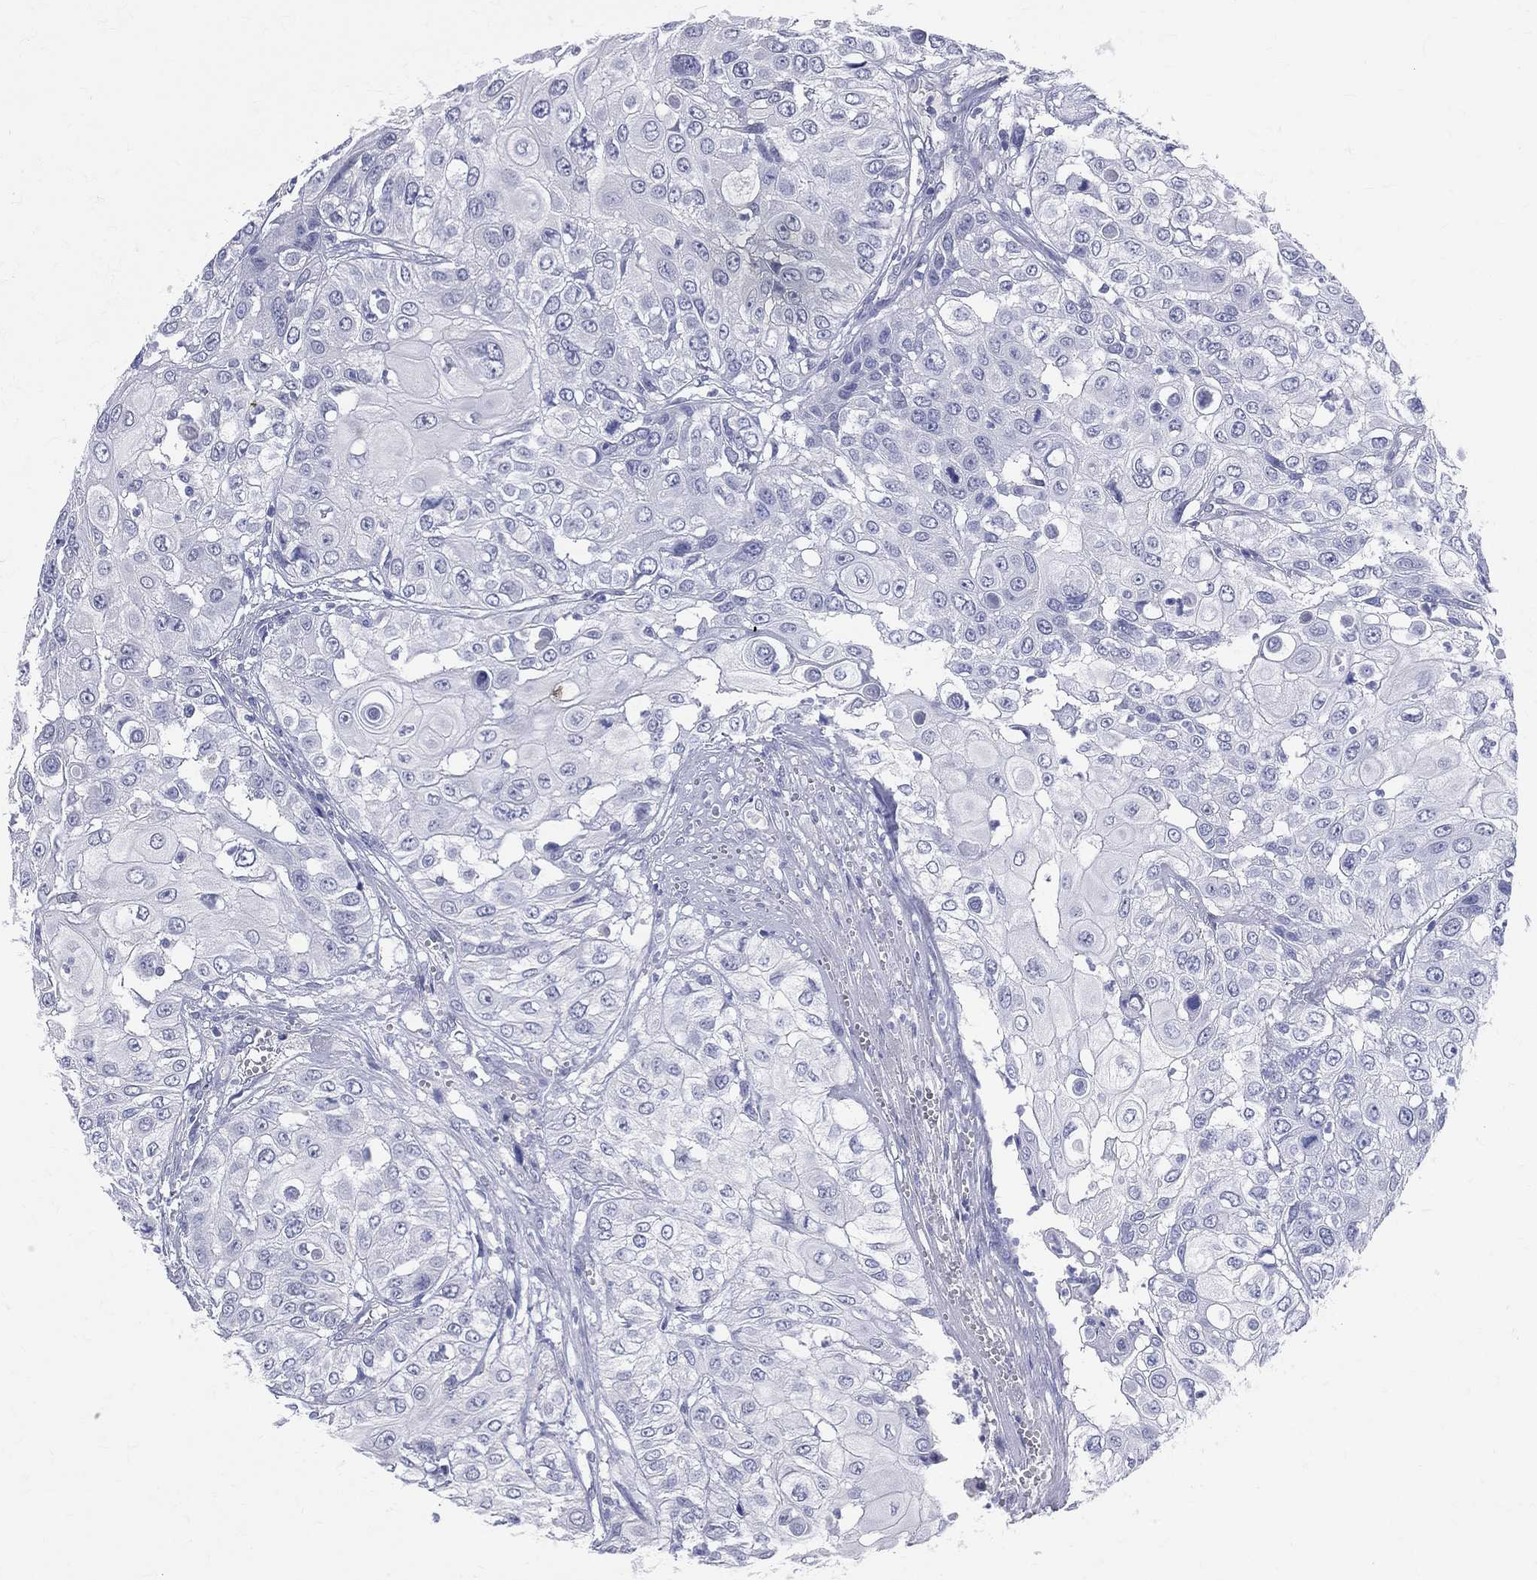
{"staining": {"intensity": "negative", "quantity": "none", "location": "none"}, "tissue": "urothelial cancer", "cell_type": "Tumor cells", "image_type": "cancer", "snomed": [{"axis": "morphology", "description": "Urothelial carcinoma, High grade"}, {"axis": "topography", "description": "Urinary bladder"}], "caption": "Immunohistochemistry (IHC) of human urothelial carcinoma (high-grade) reveals no positivity in tumor cells.", "gene": "DLG4", "patient": {"sex": "female", "age": 79}}